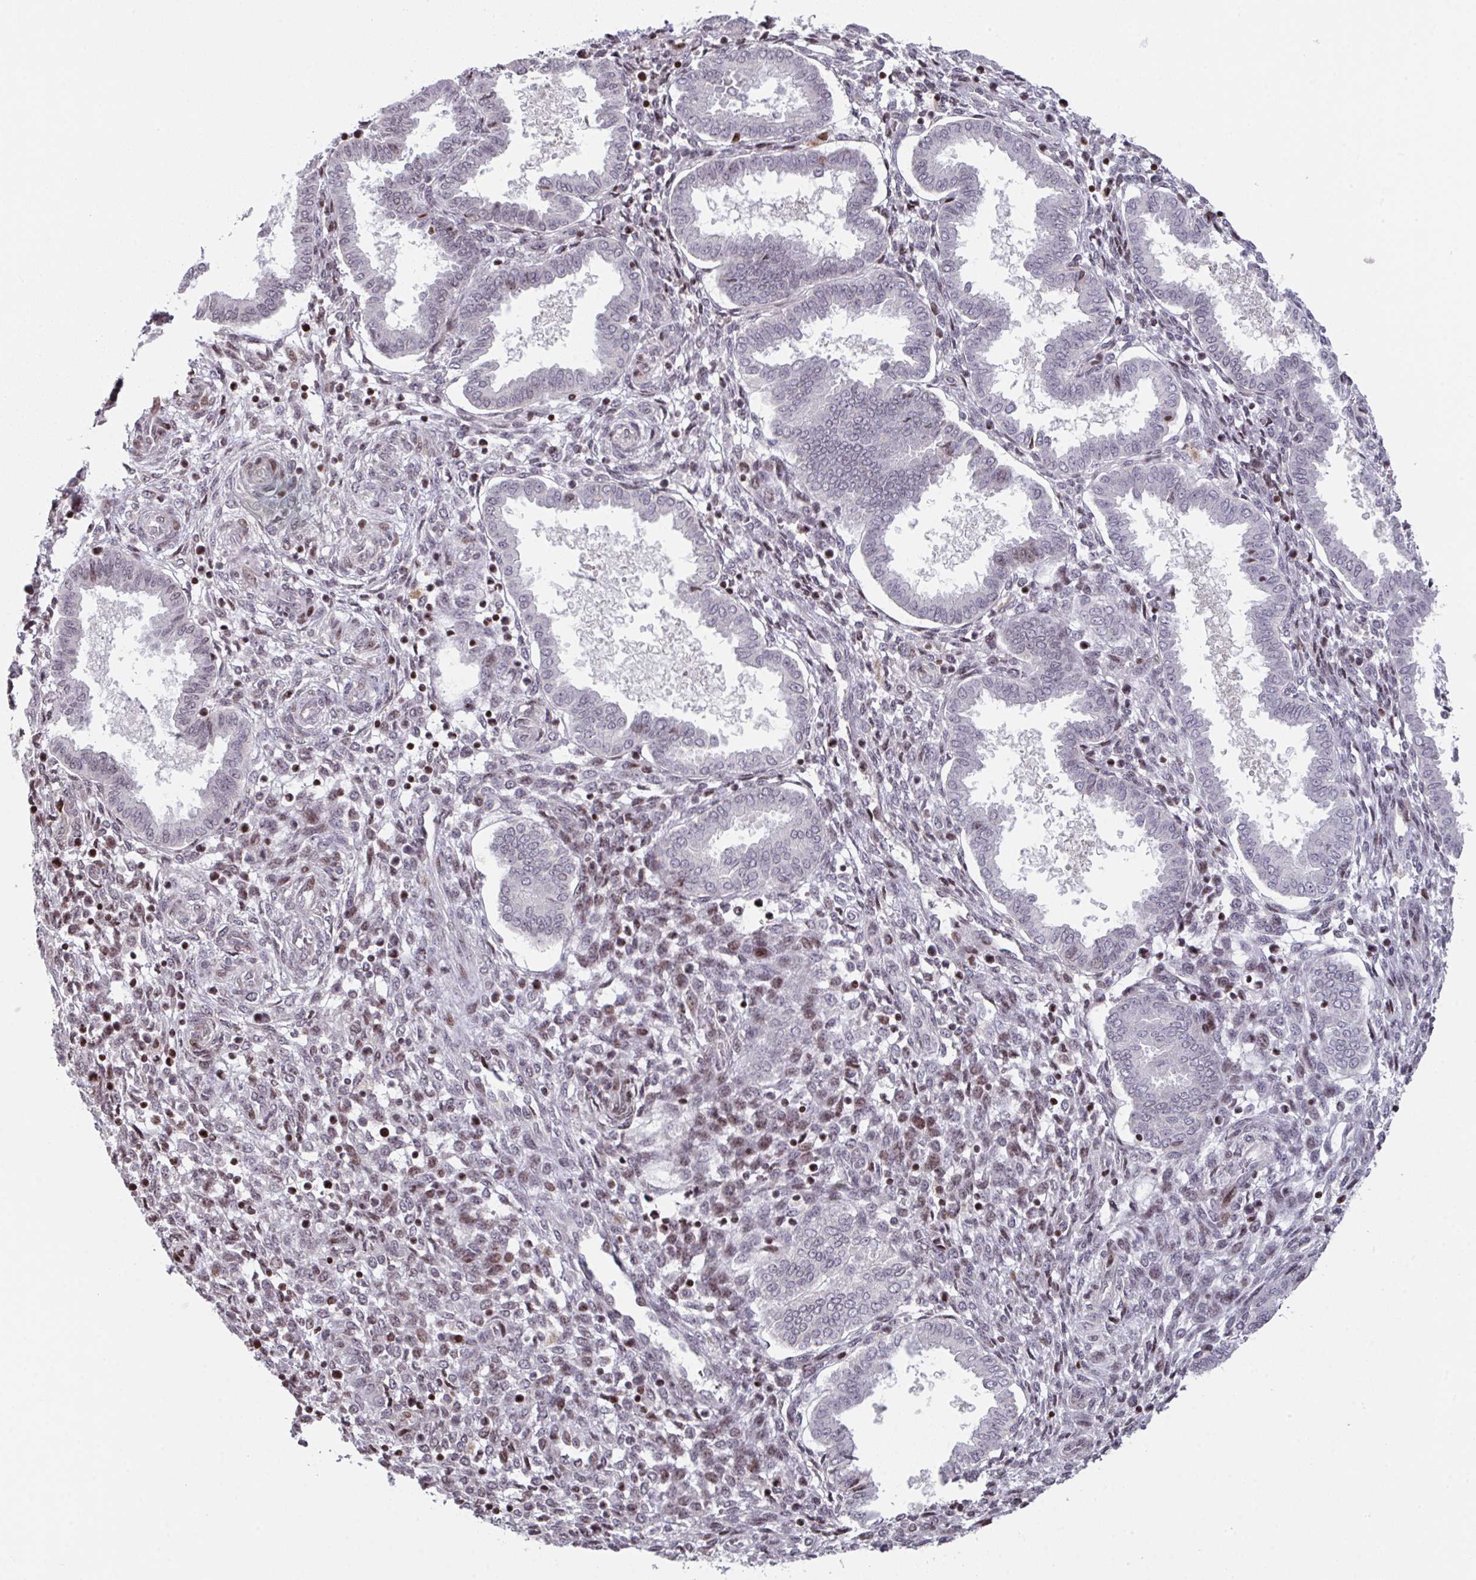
{"staining": {"intensity": "moderate", "quantity": "25%-75%", "location": "nuclear"}, "tissue": "endometrium", "cell_type": "Cells in endometrial stroma", "image_type": "normal", "snomed": [{"axis": "morphology", "description": "Normal tissue, NOS"}, {"axis": "topography", "description": "Endometrium"}], "caption": "Cells in endometrial stroma demonstrate medium levels of moderate nuclear expression in about 25%-75% of cells in benign human endometrium. (Brightfield microscopy of DAB IHC at high magnification).", "gene": "PCDHB8", "patient": {"sex": "female", "age": 24}}